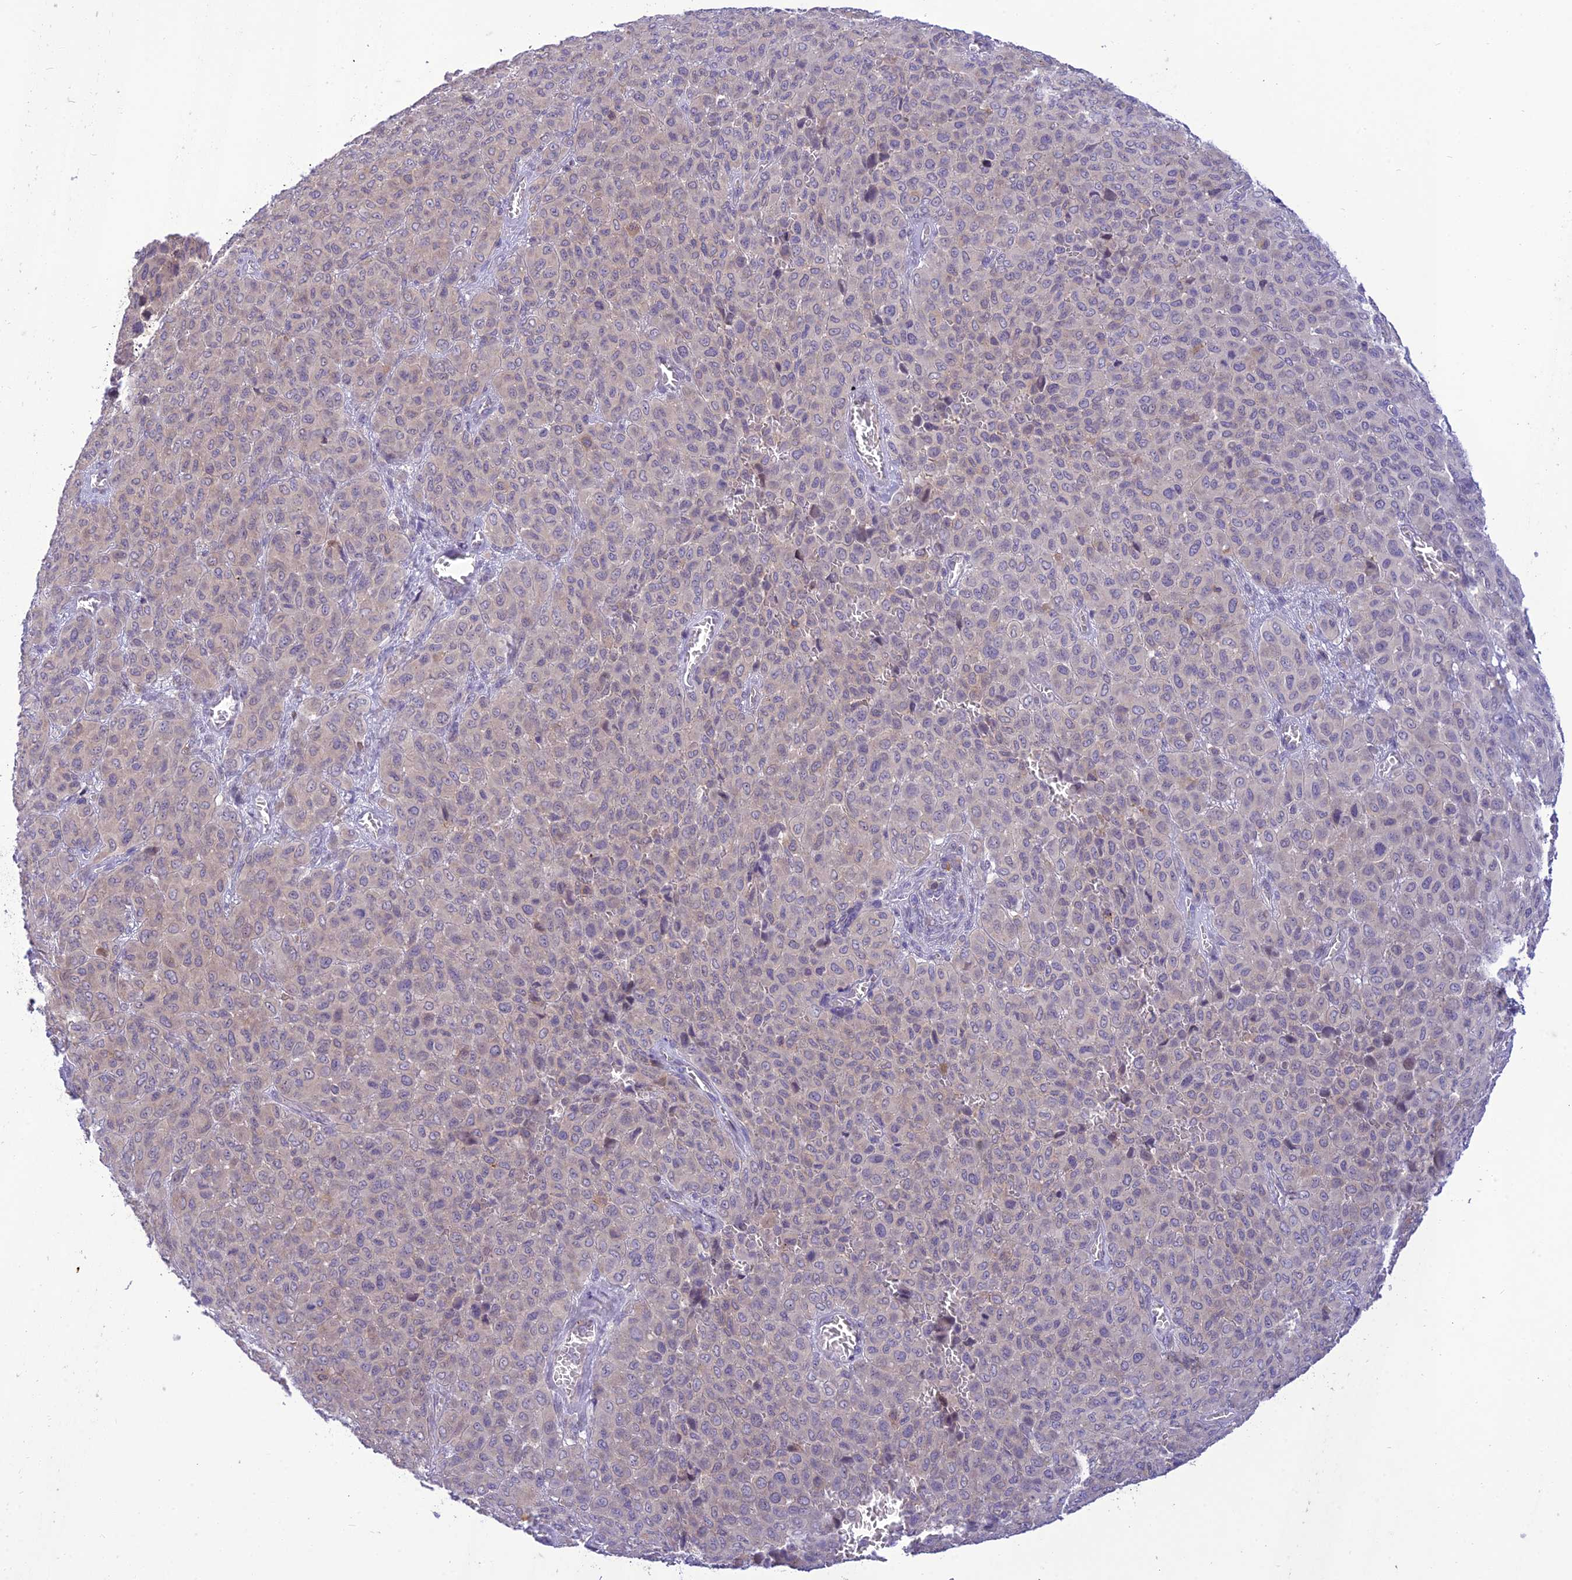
{"staining": {"intensity": "negative", "quantity": "none", "location": "none"}, "tissue": "melanoma", "cell_type": "Tumor cells", "image_type": "cancer", "snomed": [{"axis": "morphology", "description": "Malignant melanoma, Metastatic site"}, {"axis": "topography", "description": "Skin"}], "caption": "Tumor cells show no significant positivity in malignant melanoma (metastatic site).", "gene": "ITGAE", "patient": {"sex": "female", "age": 81}}